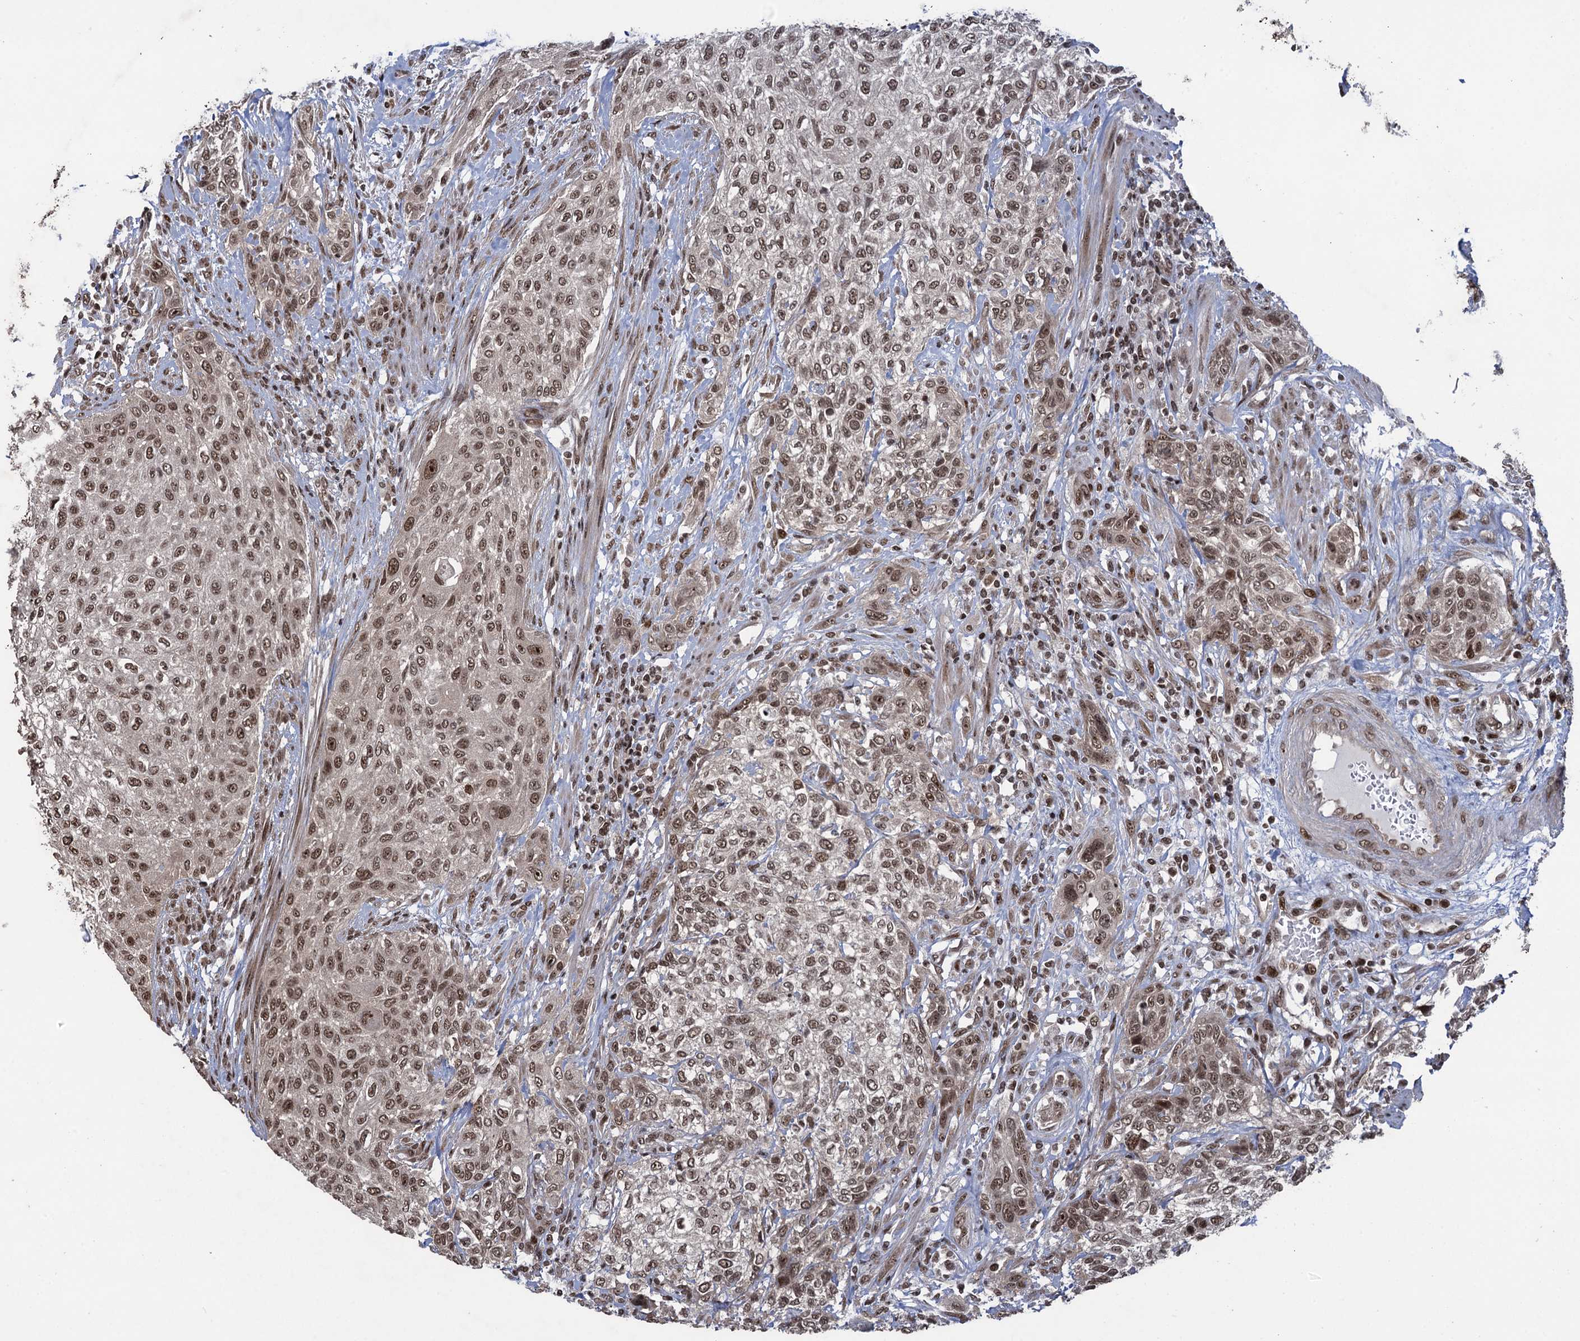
{"staining": {"intensity": "moderate", "quantity": ">75%", "location": "nuclear"}, "tissue": "urothelial cancer", "cell_type": "Tumor cells", "image_type": "cancer", "snomed": [{"axis": "morphology", "description": "Normal tissue, NOS"}, {"axis": "morphology", "description": "Urothelial carcinoma, NOS"}, {"axis": "topography", "description": "Urinary bladder"}, {"axis": "topography", "description": "Peripheral nerve tissue"}], "caption": "Immunohistochemical staining of urothelial cancer reveals medium levels of moderate nuclear protein expression in approximately >75% of tumor cells.", "gene": "ZNF169", "patient": {"sex": "male", "age": 35}}